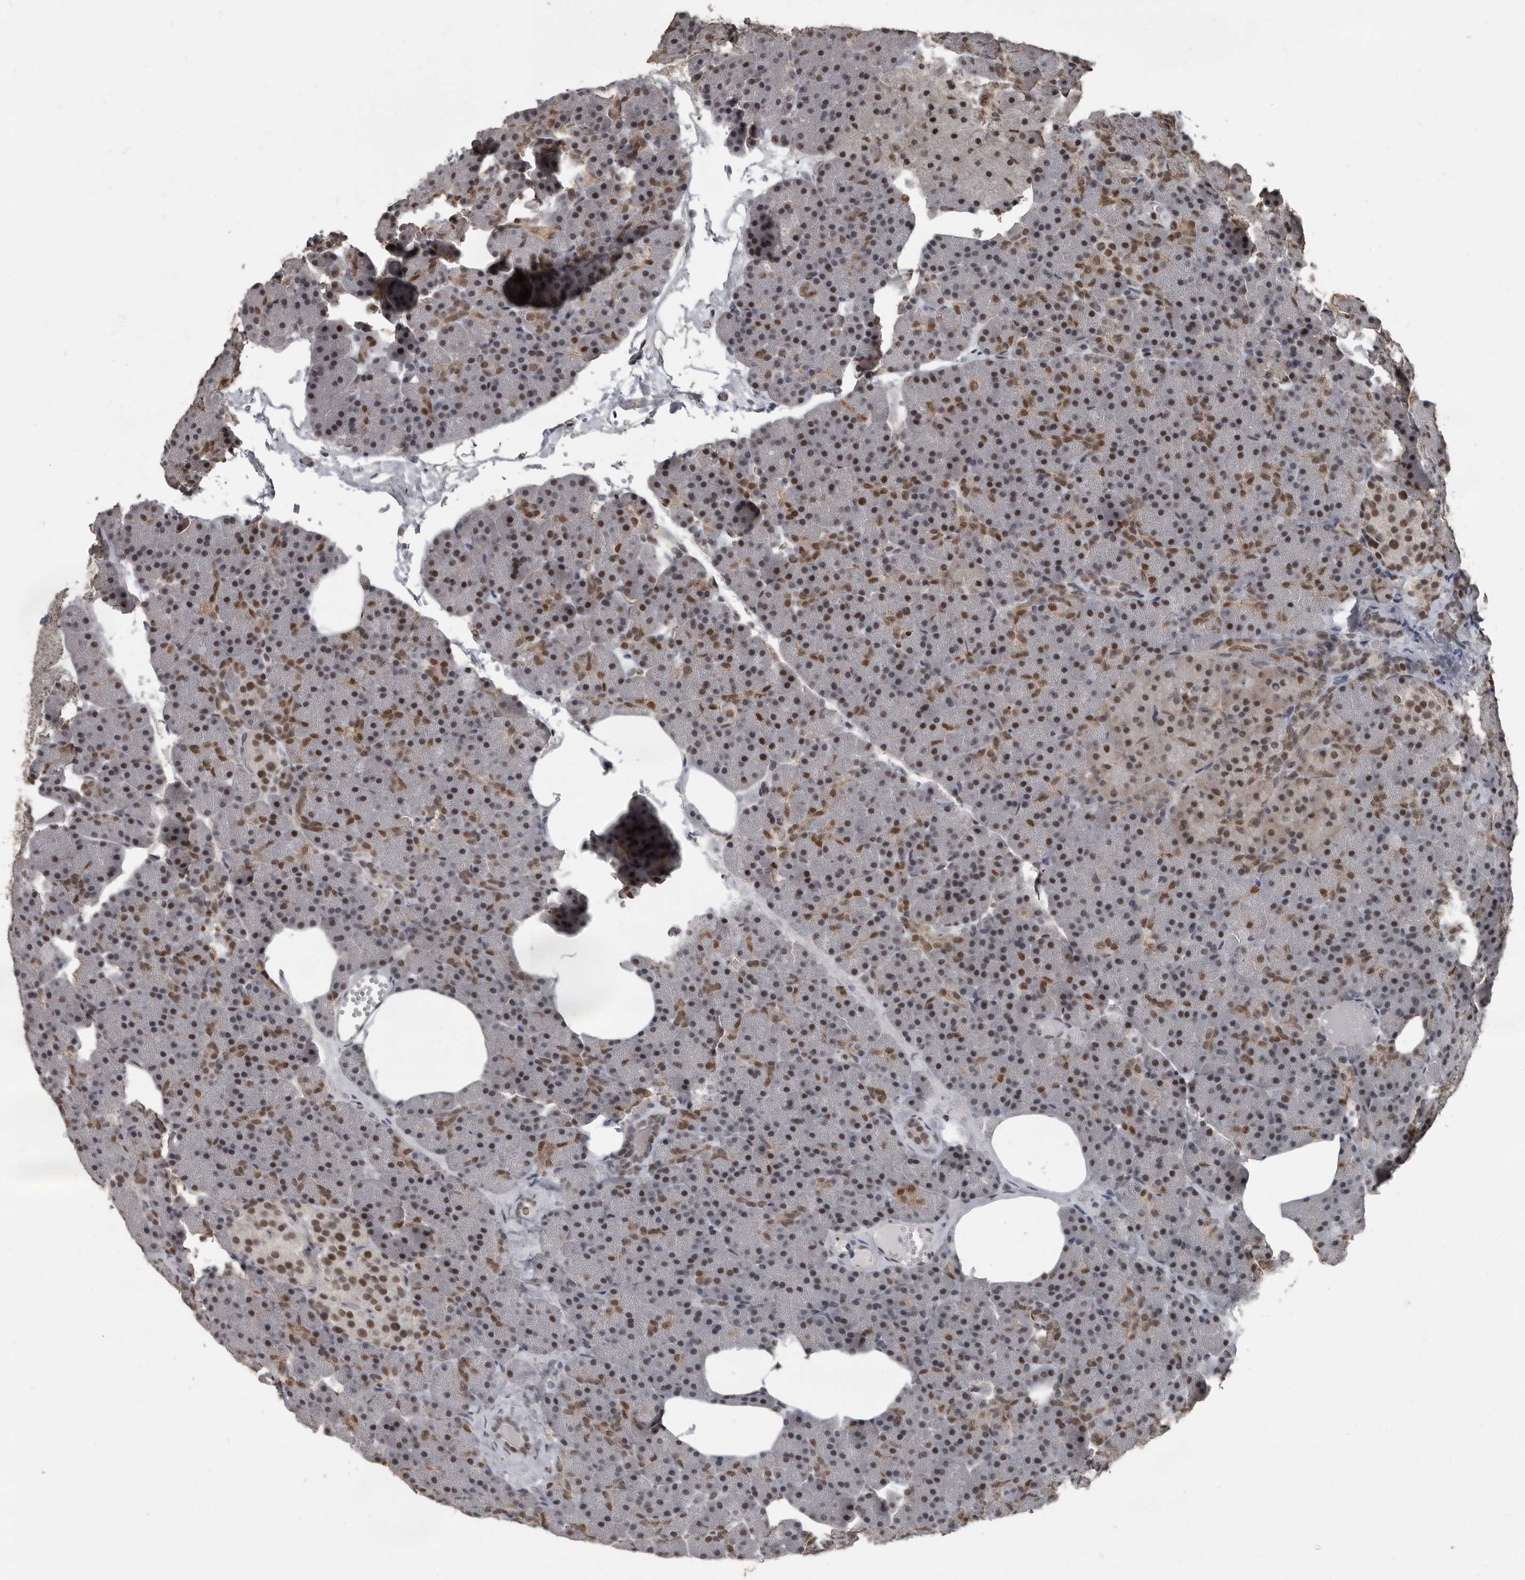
{"staining": {"intensity": "moderate", "quantity": "25%-75%", "location": "nuclear"}, "tissue": "pancreas", "cell_type": "Exocrine glandular cells", "image_type": "normal", "snomed": [{"axis": "morphology", "description": "Normal tissue, NOS"}, {"axis": "morphology", "description": "Carcinoid, malignant, NOS"}, {"axis": "topography", "description": "Pancreas"}], "caption": "This is a histology image of IHC staining of unremarkable pancreas, which shows moderate staining in the nuclear of exocrine glandular cells.", "gene": "CHD1L", "patient": {"sex": "female", "age": 35}}